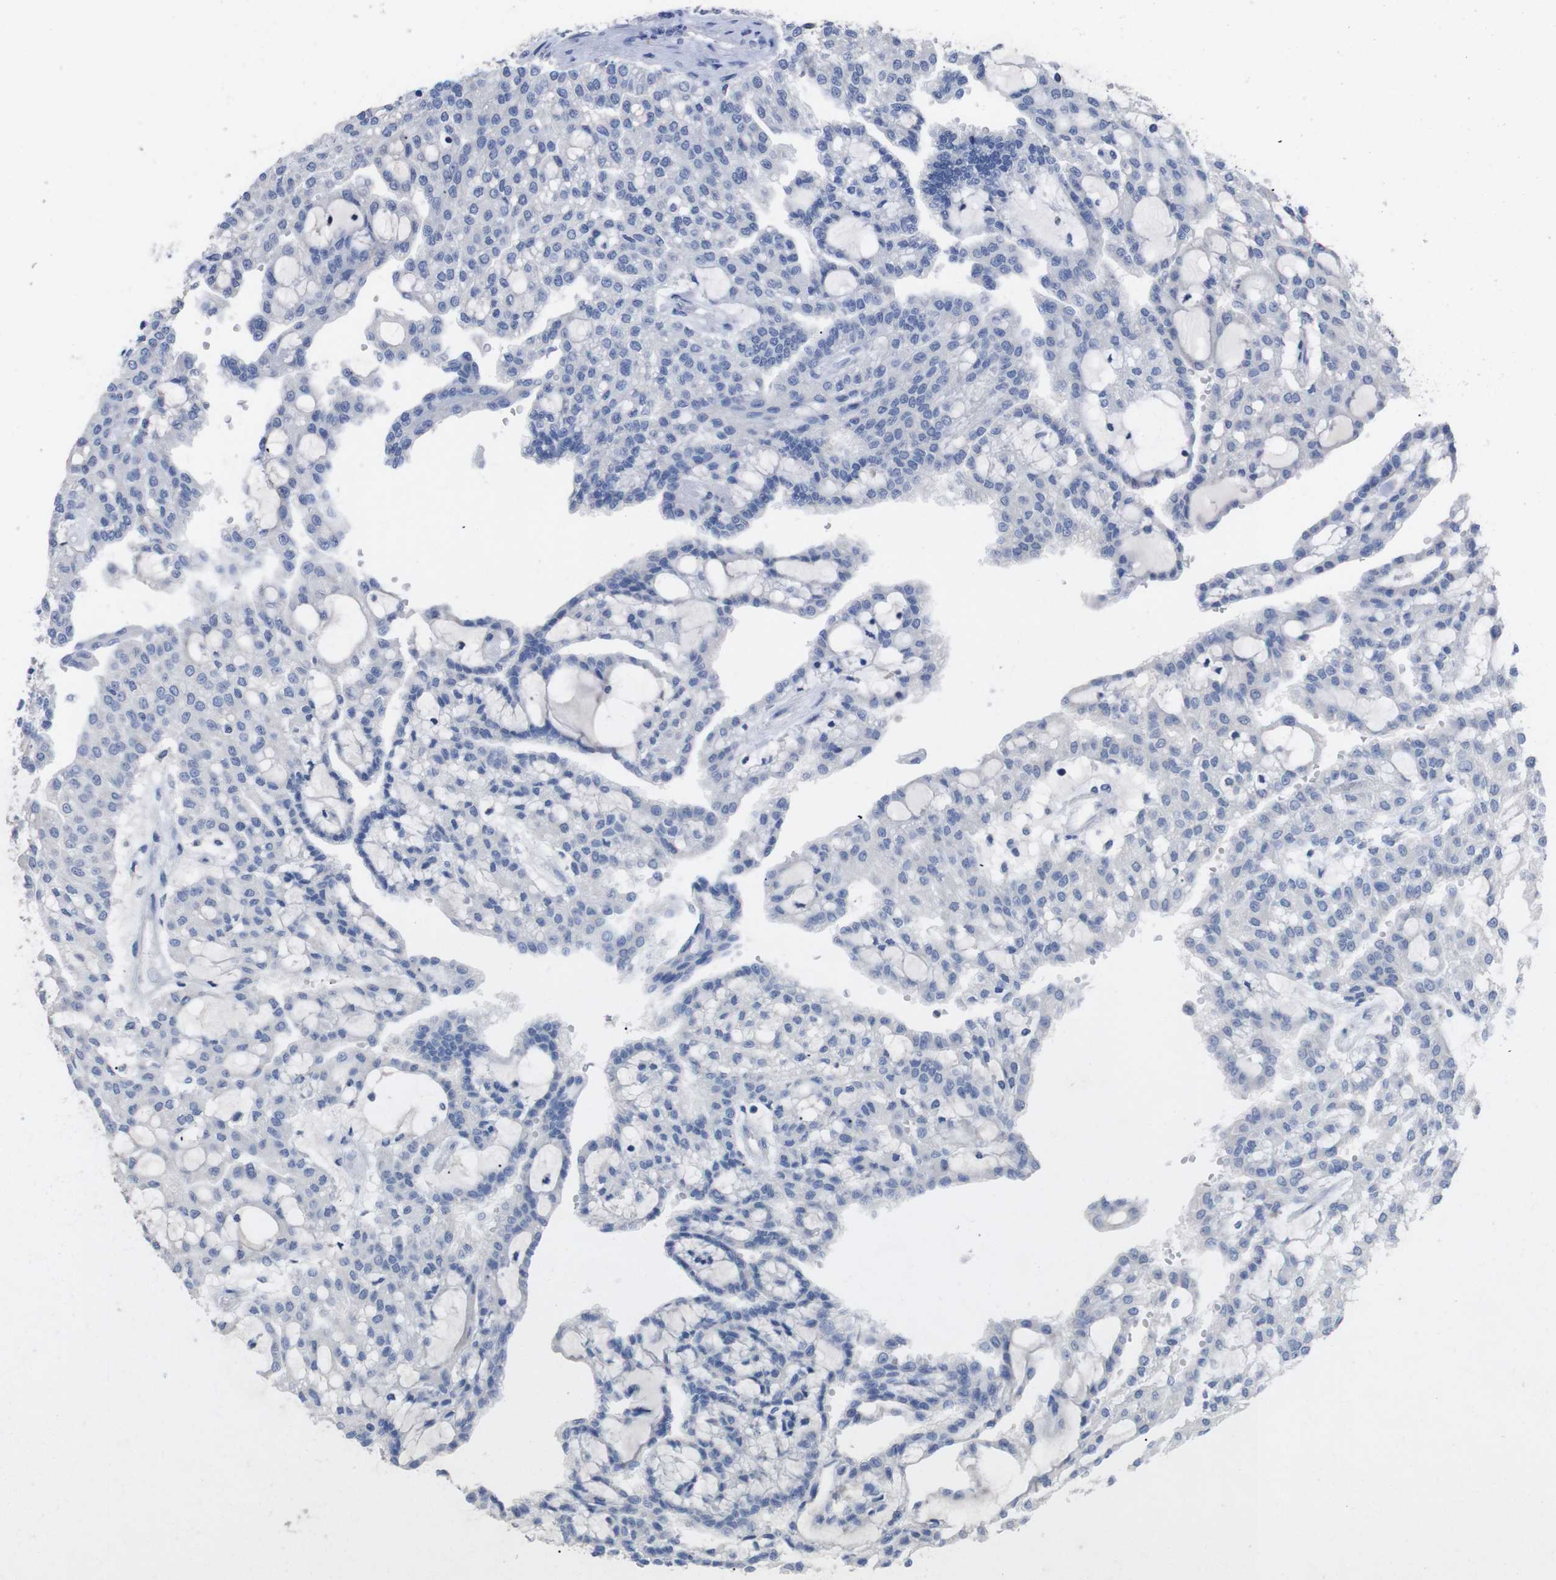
{"staining": {"intensity": "negative", "quantity": "none", "location": "none"}, "tissue": "renal cancer", "cell_type": "Tumor cells", "image_type": "cancer", "snomed": [{"axis": "morphology", "description": "Adenocarcinoma, NOS"}, {"axis": "topography", "description": "Kidney"}], "caption": "This is an IHC micrograph of human renal cancer (adenocarcinoma). There is no expression in tumor cells.", "gene": "GJB2", "patient": {"sex": "male", "age": 63}}